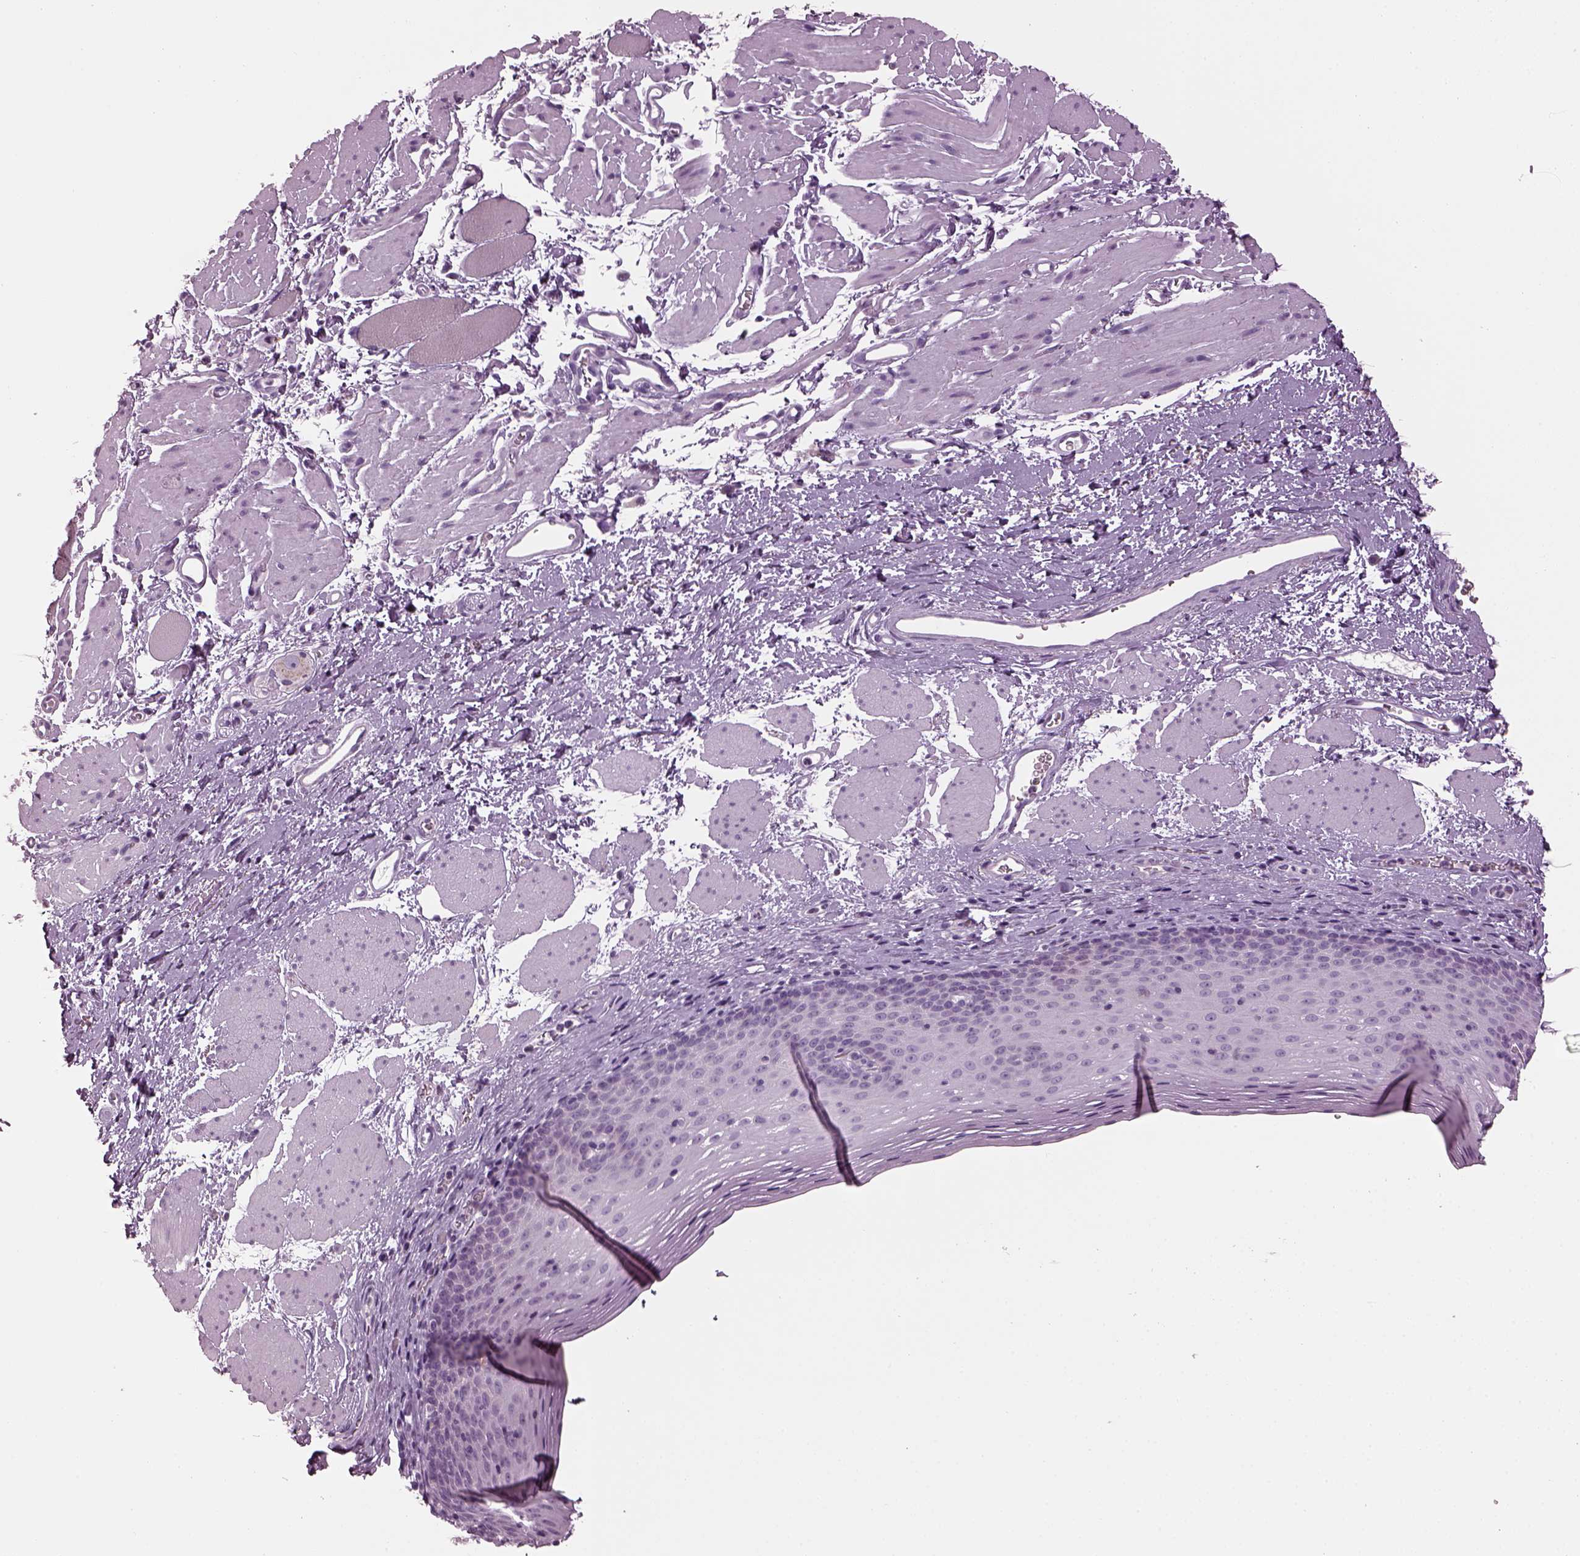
{"staining": {"intensity": "negative", "quantity": "none", "location": "none"}, "tissue": "esophagus", "cell_type": "Squamous epithelial cells", "image_type": "normal", "snomed": [{"axis": "morphology", "description": "Normal tissue, NOS"}, {"axis": "topography", "description": "Esophagus"}], "caption": "Protein analysis of unremarkable esophagus demonstrates no significant positivity in squamous epithelial cells. Brightfield microscopy of IHC stained with DAB (3,3'-diaminobenzidine) (brown) and hematoxylin (blue), captured at high magnification.", "gene": "TMEM231", "patient": {"sex": "female", "age": 68}}